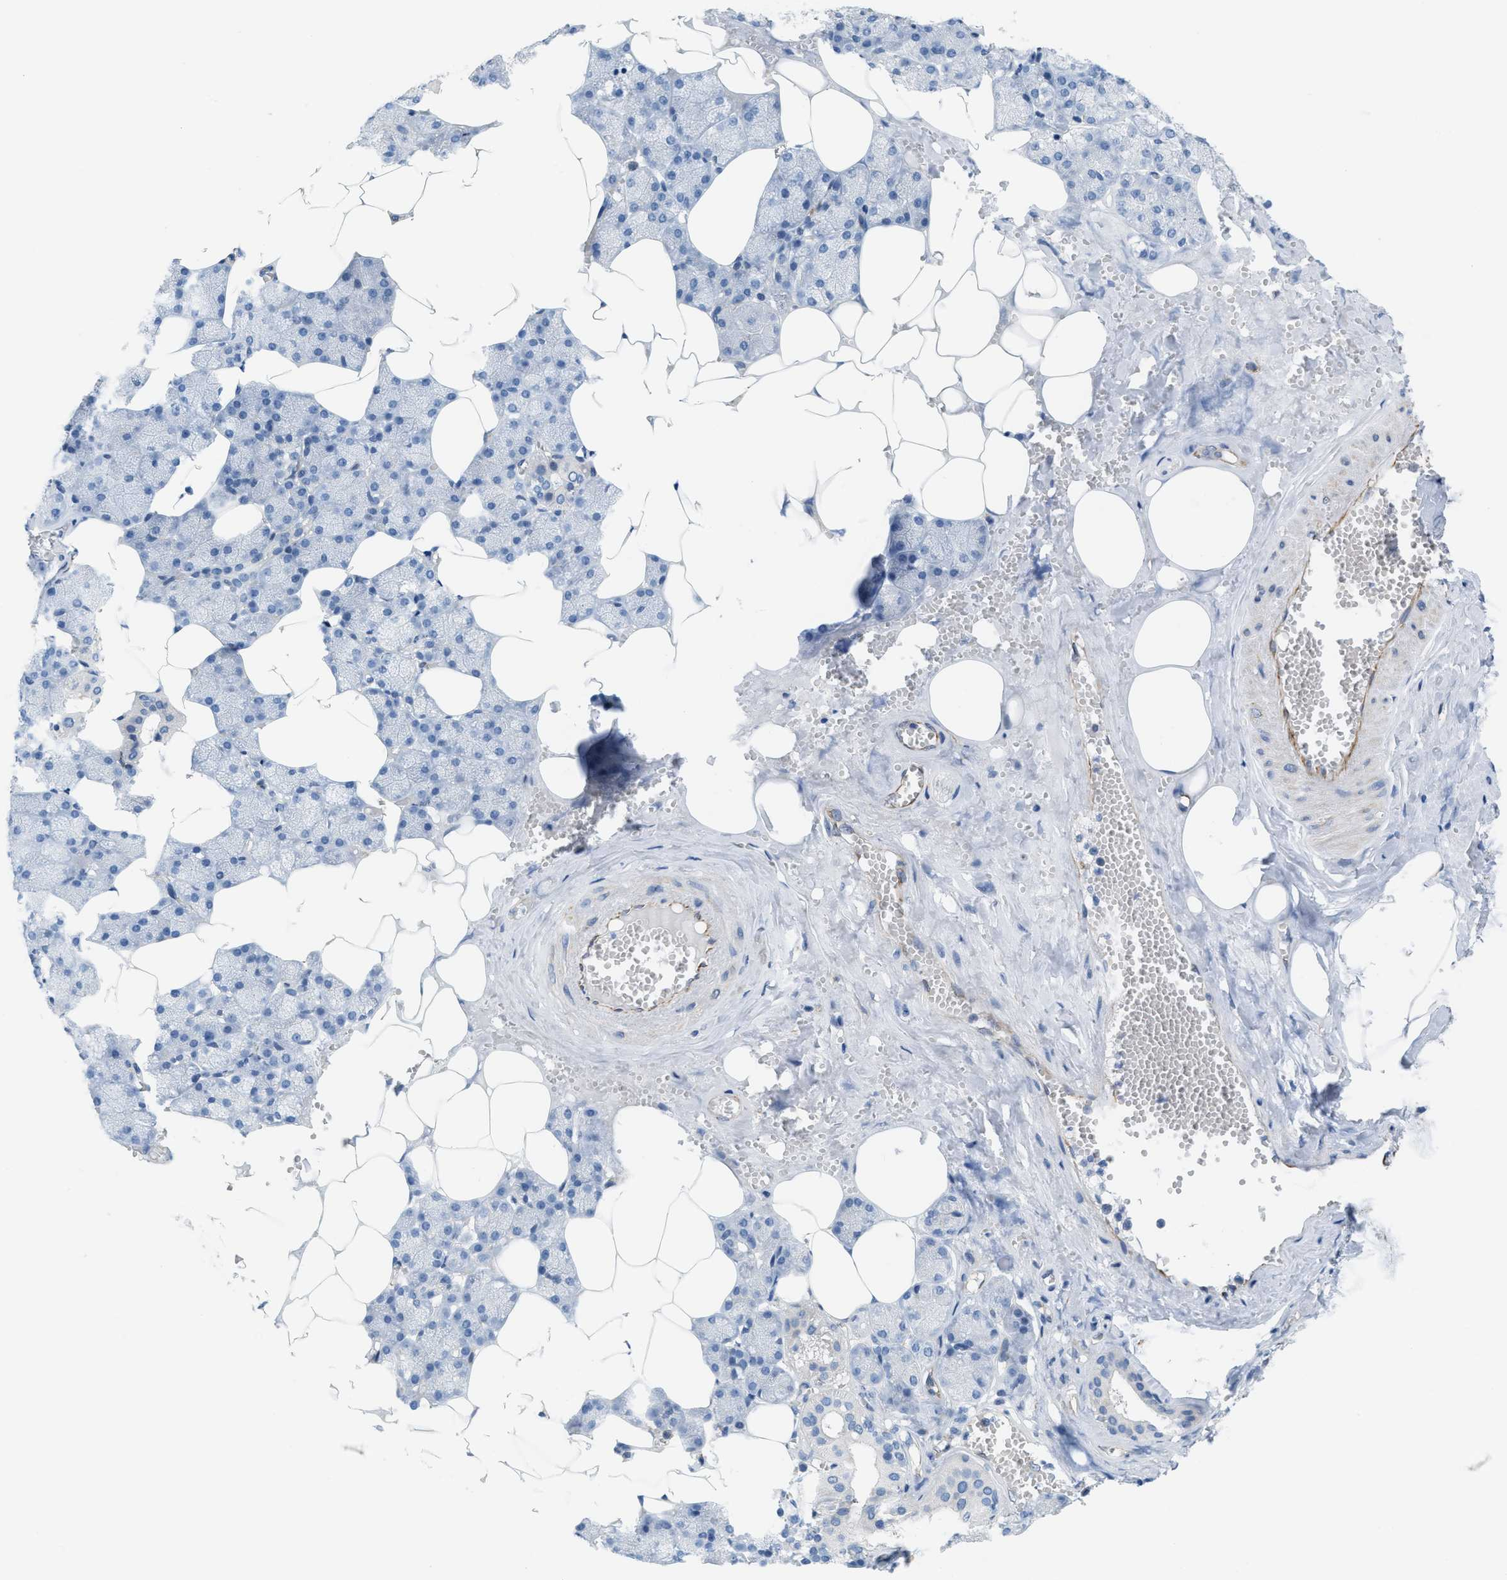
{"staining": {"intensity": "negative", "quantity": "none", "location": "none"}, "tissue": "salivary gland", "cell_type": "Glandular cells", "image_type": "normal", "snomed": [{"axis": "morphology", "description": "Normal tissue, NOS"}, {"axis": "topography", "description": "Salivary gland"}], "caption": "Glandular cells are negative for brown protein staining in normal salivary gland. (DAB immunohistochemistry with hematoxylin counter stain).", "gene": "SLC12A1", "patient": {"sex": "male", "age": 62}}